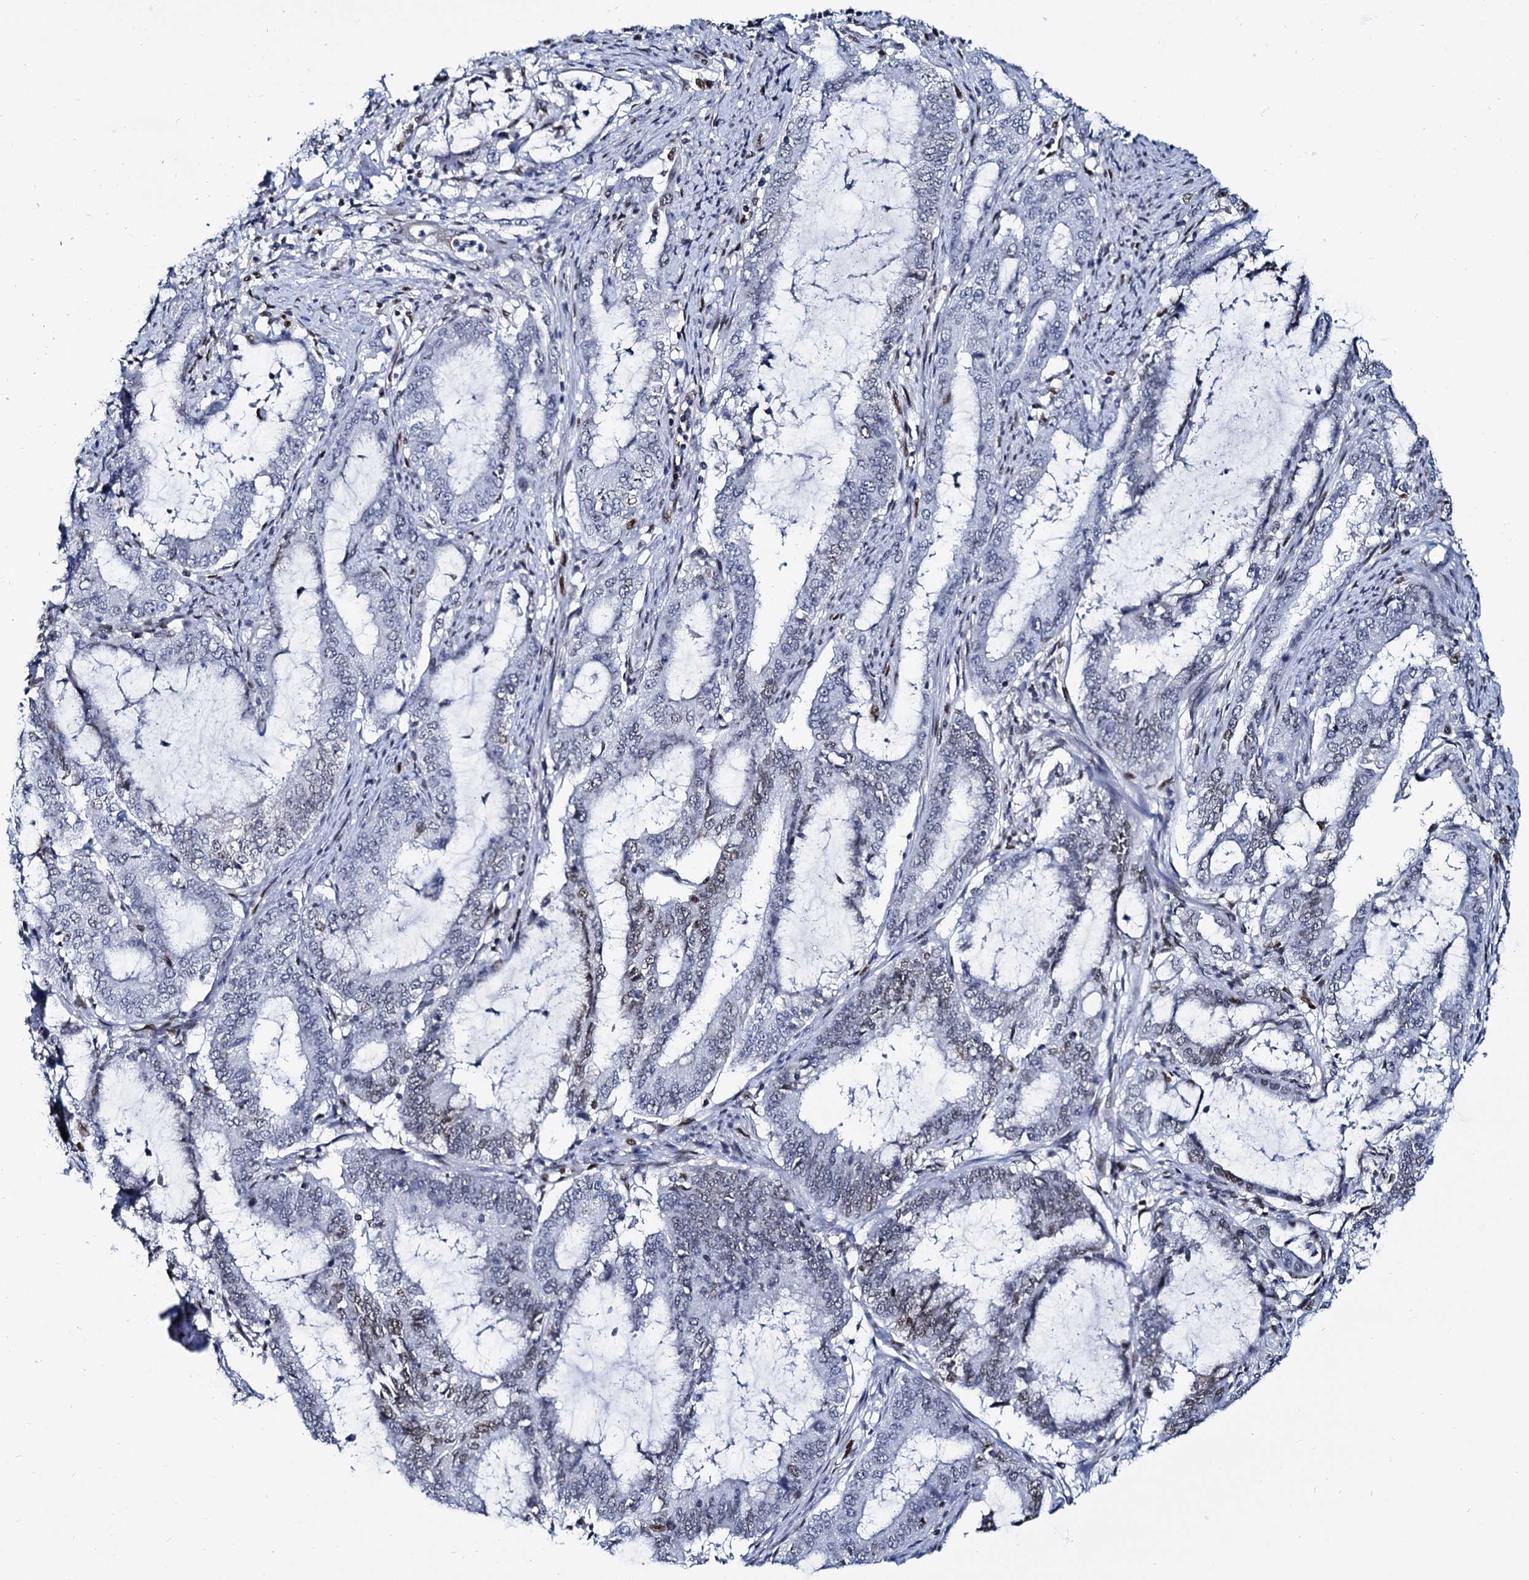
{"staining": {"intensity": "moderate", "quantity": "<25%", "location": "nuclear"}, "tissue": "endometrial cancer", "cell_type": "Tumor cells", "image_type": "cancer", "snomed": [{"axis": "morphology", "description": "Adenocarcinoma, NOS"}, {"axis": "topography", "description": "Endometrium"}], "caption": "A histopathology image of endometrial cancer (adenocarcinoma) stained for a protein reveals moderate nuclear brown staining in tumor cells.", "gene": "CMAS", "patient": {"sex": "female", "age": 51}}